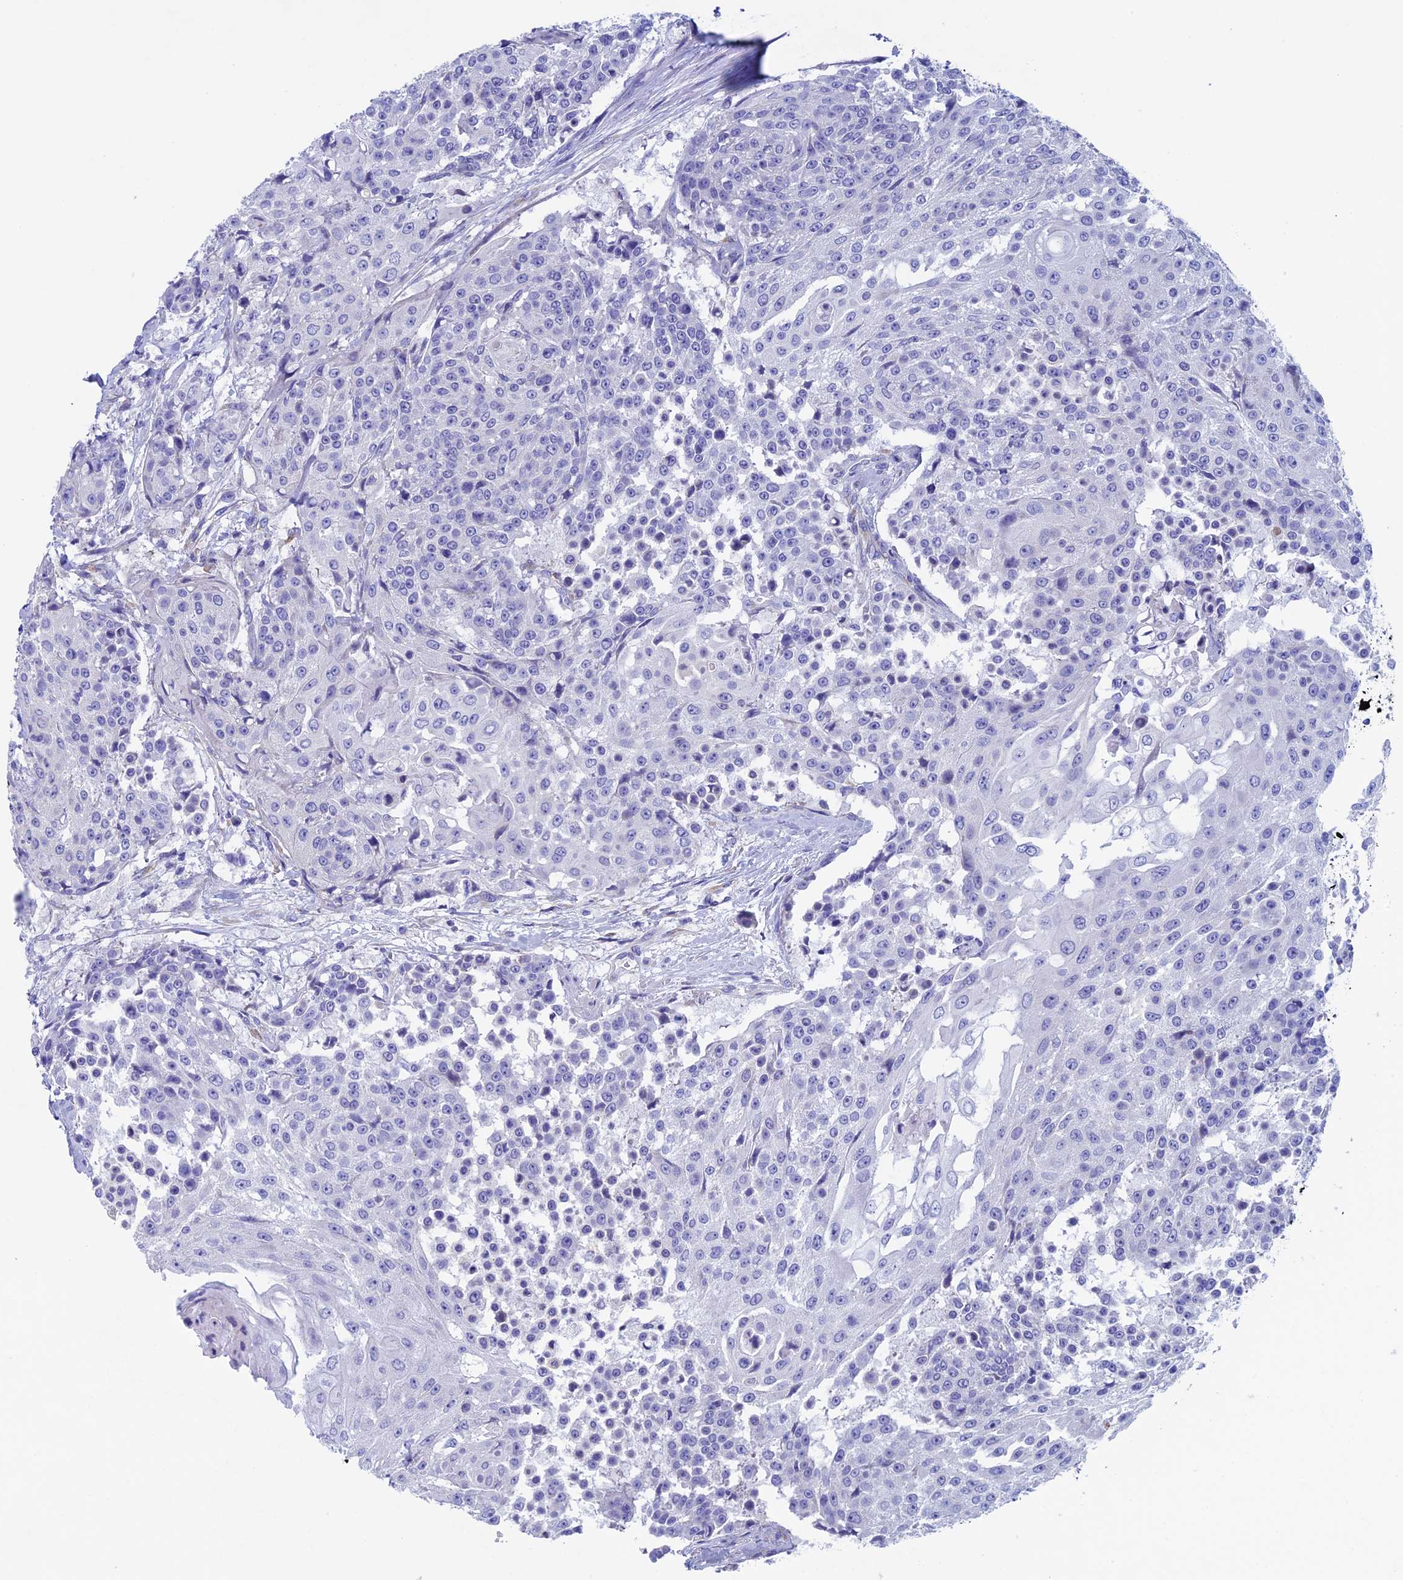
{"staining": {"intensity": "negative", "quantity": "none", "location": "none"}, "tissue": "urothelial cancer", "cell_type": "Tumor cells", "image_type": "cancer", "snomed": [{"axis": "morphology", "description": "Urothelial carcinoma, High grade"}, {"axis": "topography", "description": "Urinary bladder"}], "caption": "Tumor cells show no significant staining in urothelial carcinoma (high-grade).", "gene": "SEPTIN1", "patient": {"sex": "female", "age": 63}}